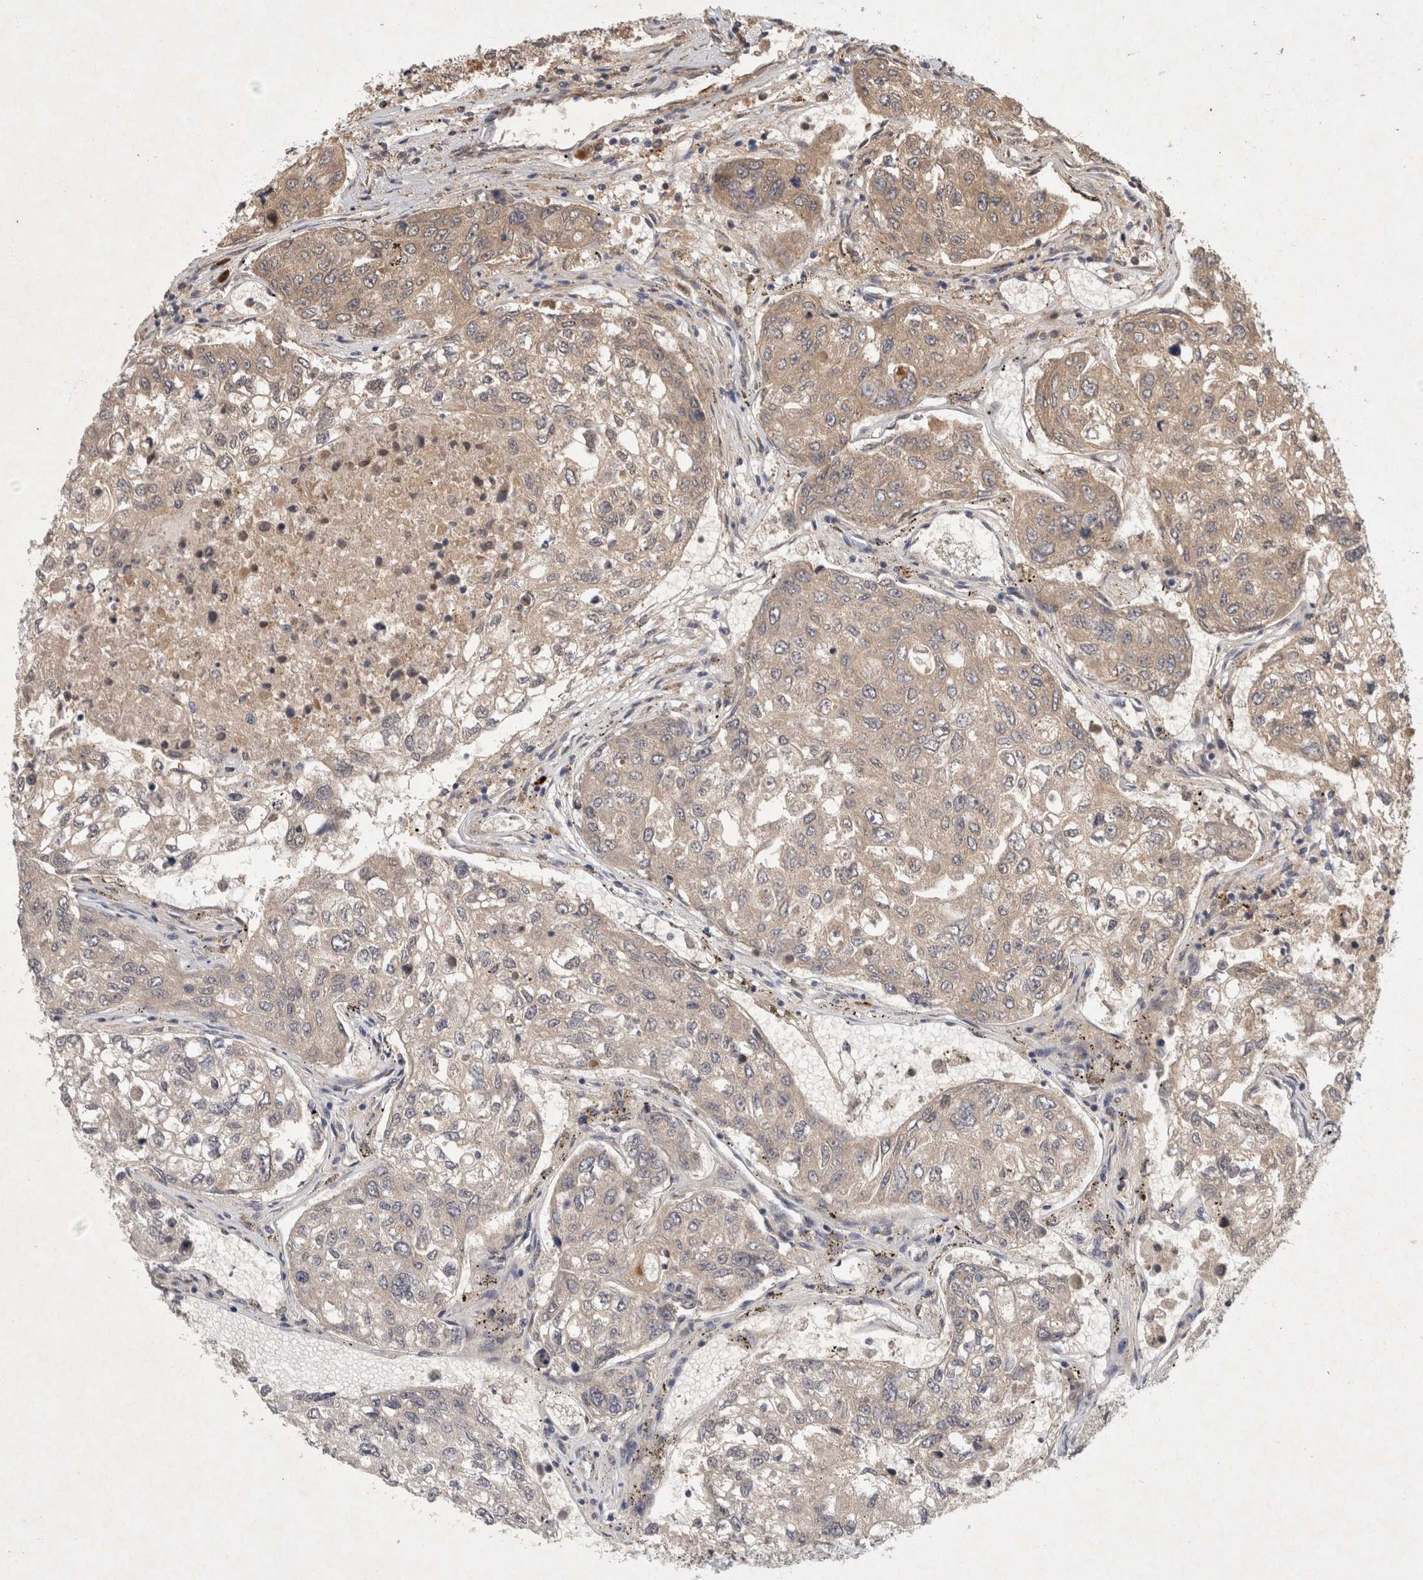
{"staining": {"intensity": "moderate", "quantity": ">75%", "location": "cytoplasmic/membranous"}, "tissue": "urothelial cancer", "cell_type": "Tumor cells", "image_type": "cancer", "snomed": [{"axis": "morphology", "description": "Urothelial carcinoma, High grade"}, {"axis": "topography", "description": "Lymph node"}, {"axis": "topography", "description": "Urinary bladder"}], "caption": "Brown immunohistochemical staining in high-grade urothelial carcinoma displays moderate cytoplasmic/membranous staining in about >75% of tumor cells. (IHC, brightfield microscopy, high magnification).", "gene": "XRCC5", "patient": {"sex": "male", "age": 51}}